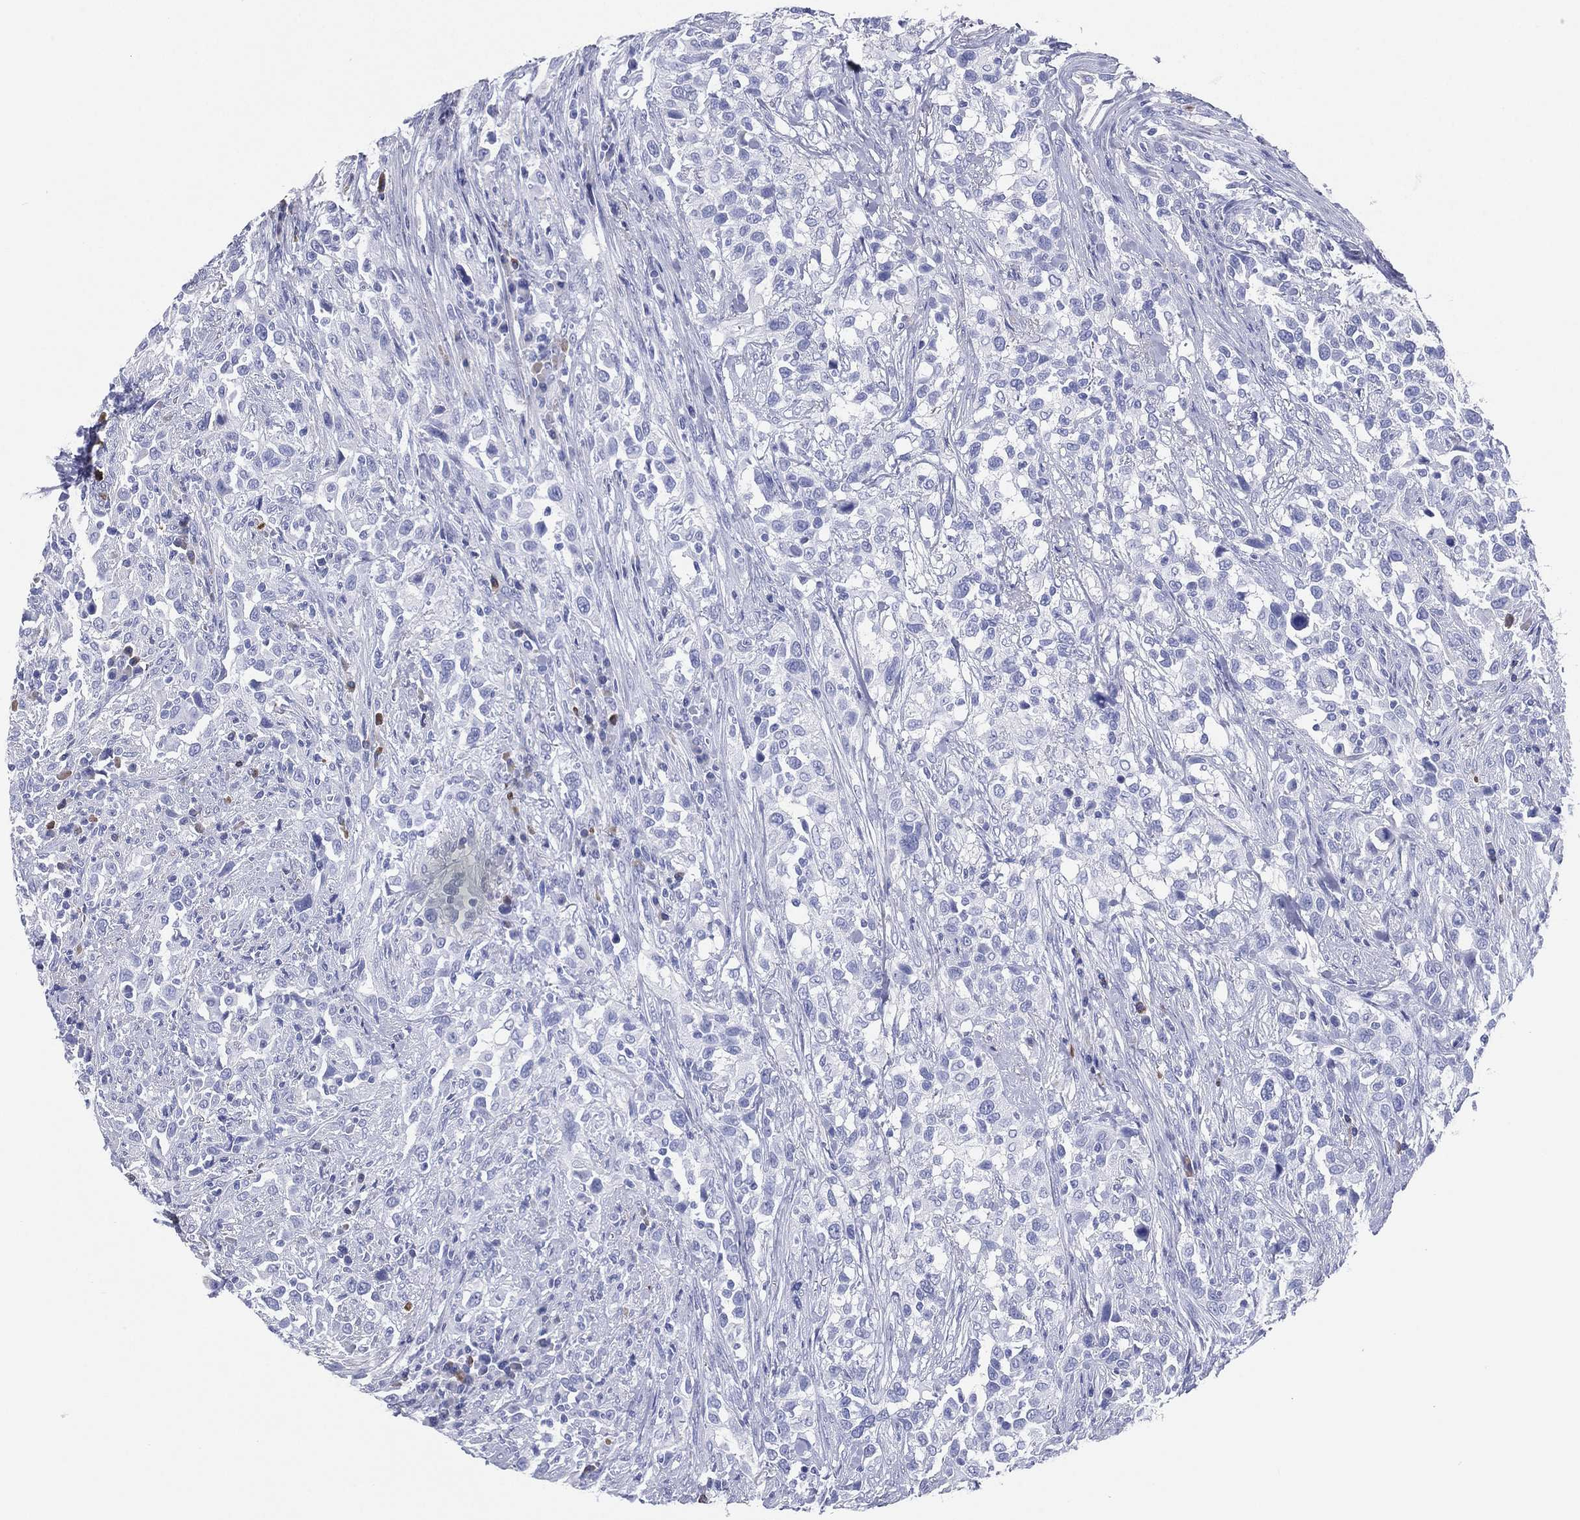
{"staining": {"intensity": "negative", "quantity": "none", "location": "none"}, "tissue": "urothelial cancer", "cell_type": "Tumor cells", "image_type": "cancer", "snomed": [{"axis": "morphology", "description": "Urothelial carcinoma, NOS"}, {"axis": "morphology", "description": "Urothelial carcinoma, High grade"}, {"axis": "topography", "description": "Urinary bladder"}], "caption": "Urothelial cancer was stained to show a protein in brown. There is no significant expression in tumor cells. The staining is performed using DAB brown chromogen with nuclei counter-stained in using hematoxylin.", "gene": "CD79A", "patient": {"sex": "female", "age": 64}}